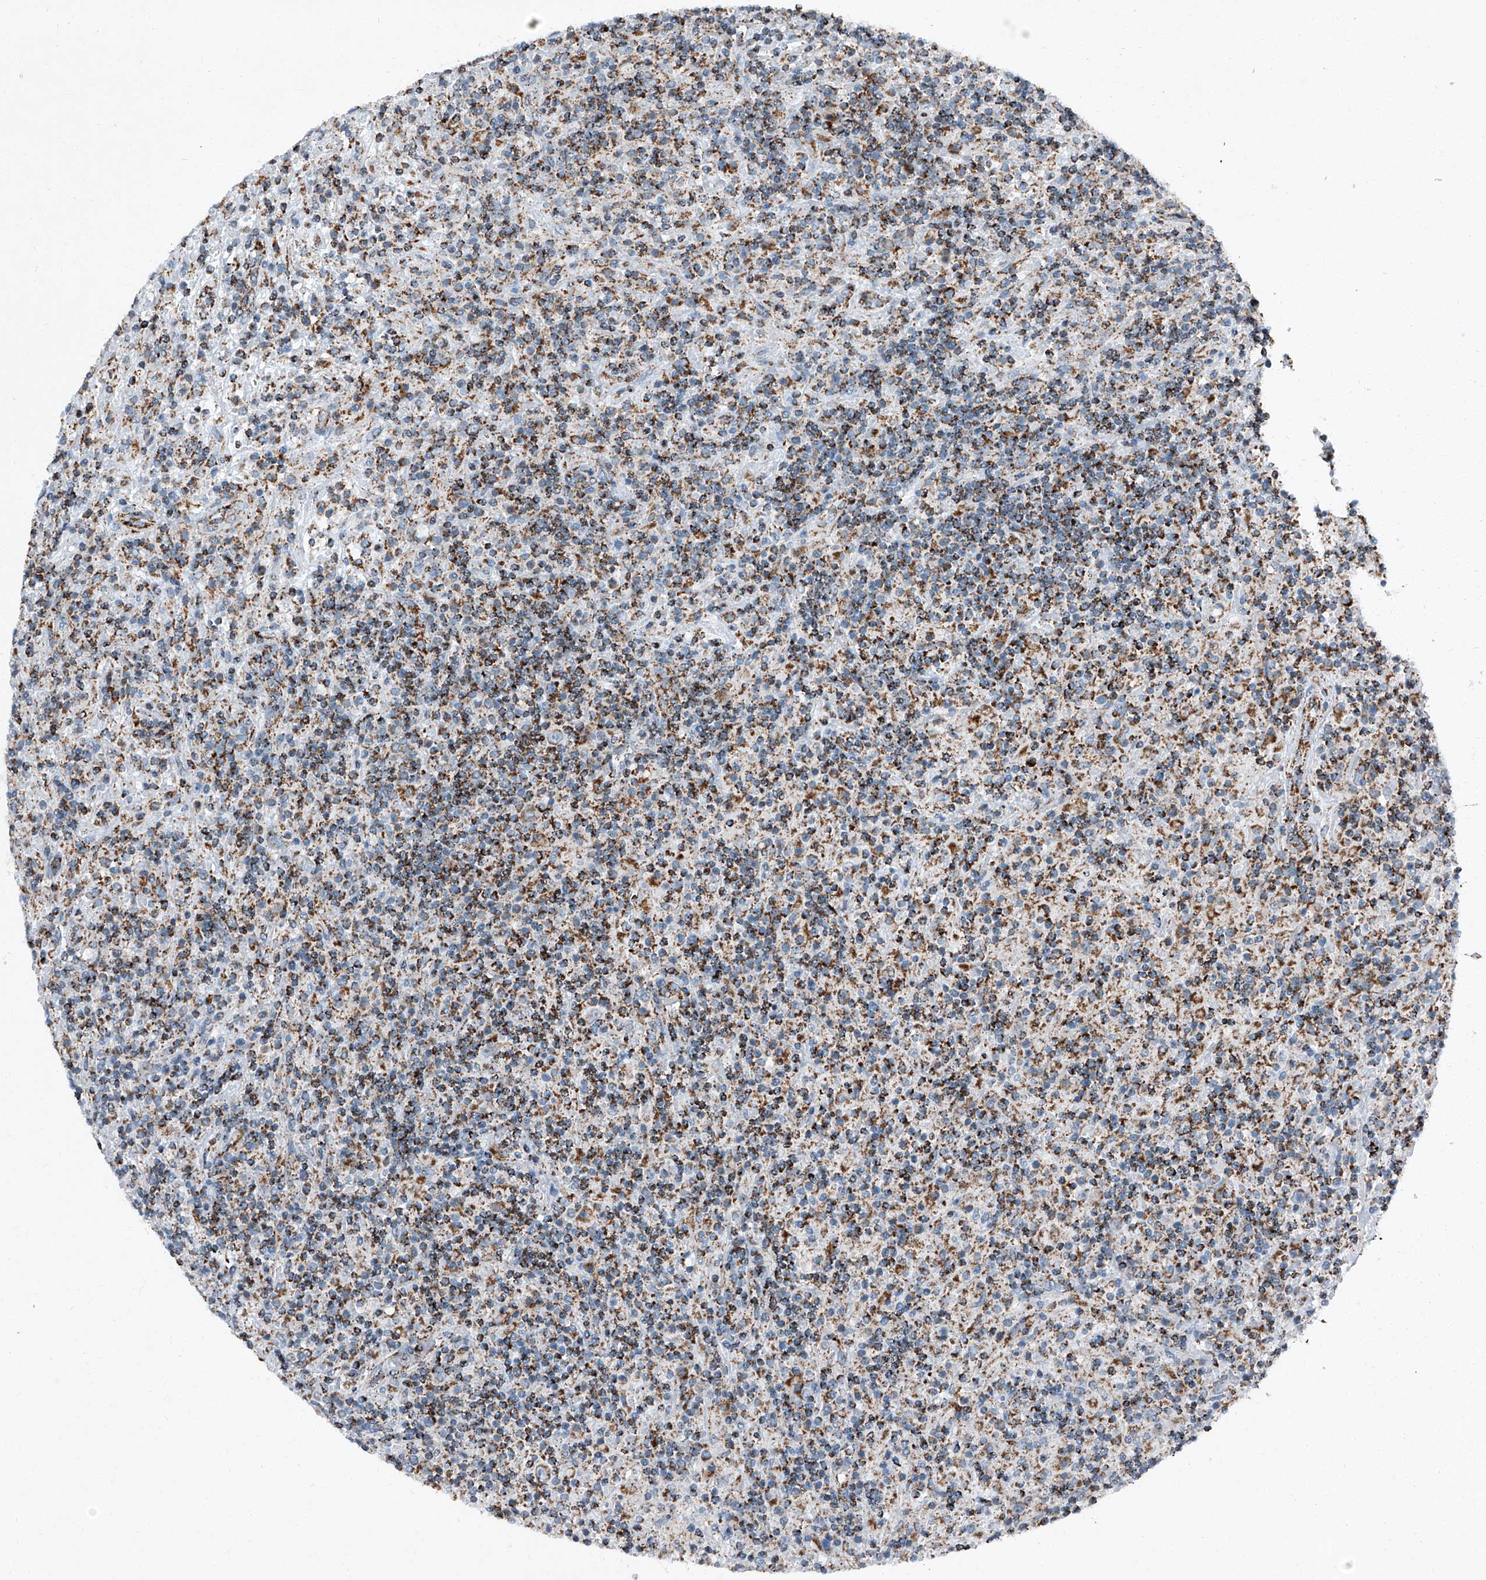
{"staining": {"intensity": "moderate", "quantity": ">75%", "location": "cytoplasmic/membranous"}, "tissue": "lymphoma", "cell_type": "Tumor cells", "image_type": "cancer", "snomed": [{"axis": "morphology", "description": "Hodgkin's disease, NOS"}, {"axis": "topography", "description": "Lymph node"}], "caption": "Hodgkin's disease stained with a brown dye displays moderate cytoplasmic/membranous positive positivity in about >75% of tumor cells.", "gene": "CHRNA7", "patient": {"sex": "male", "age": 70}}